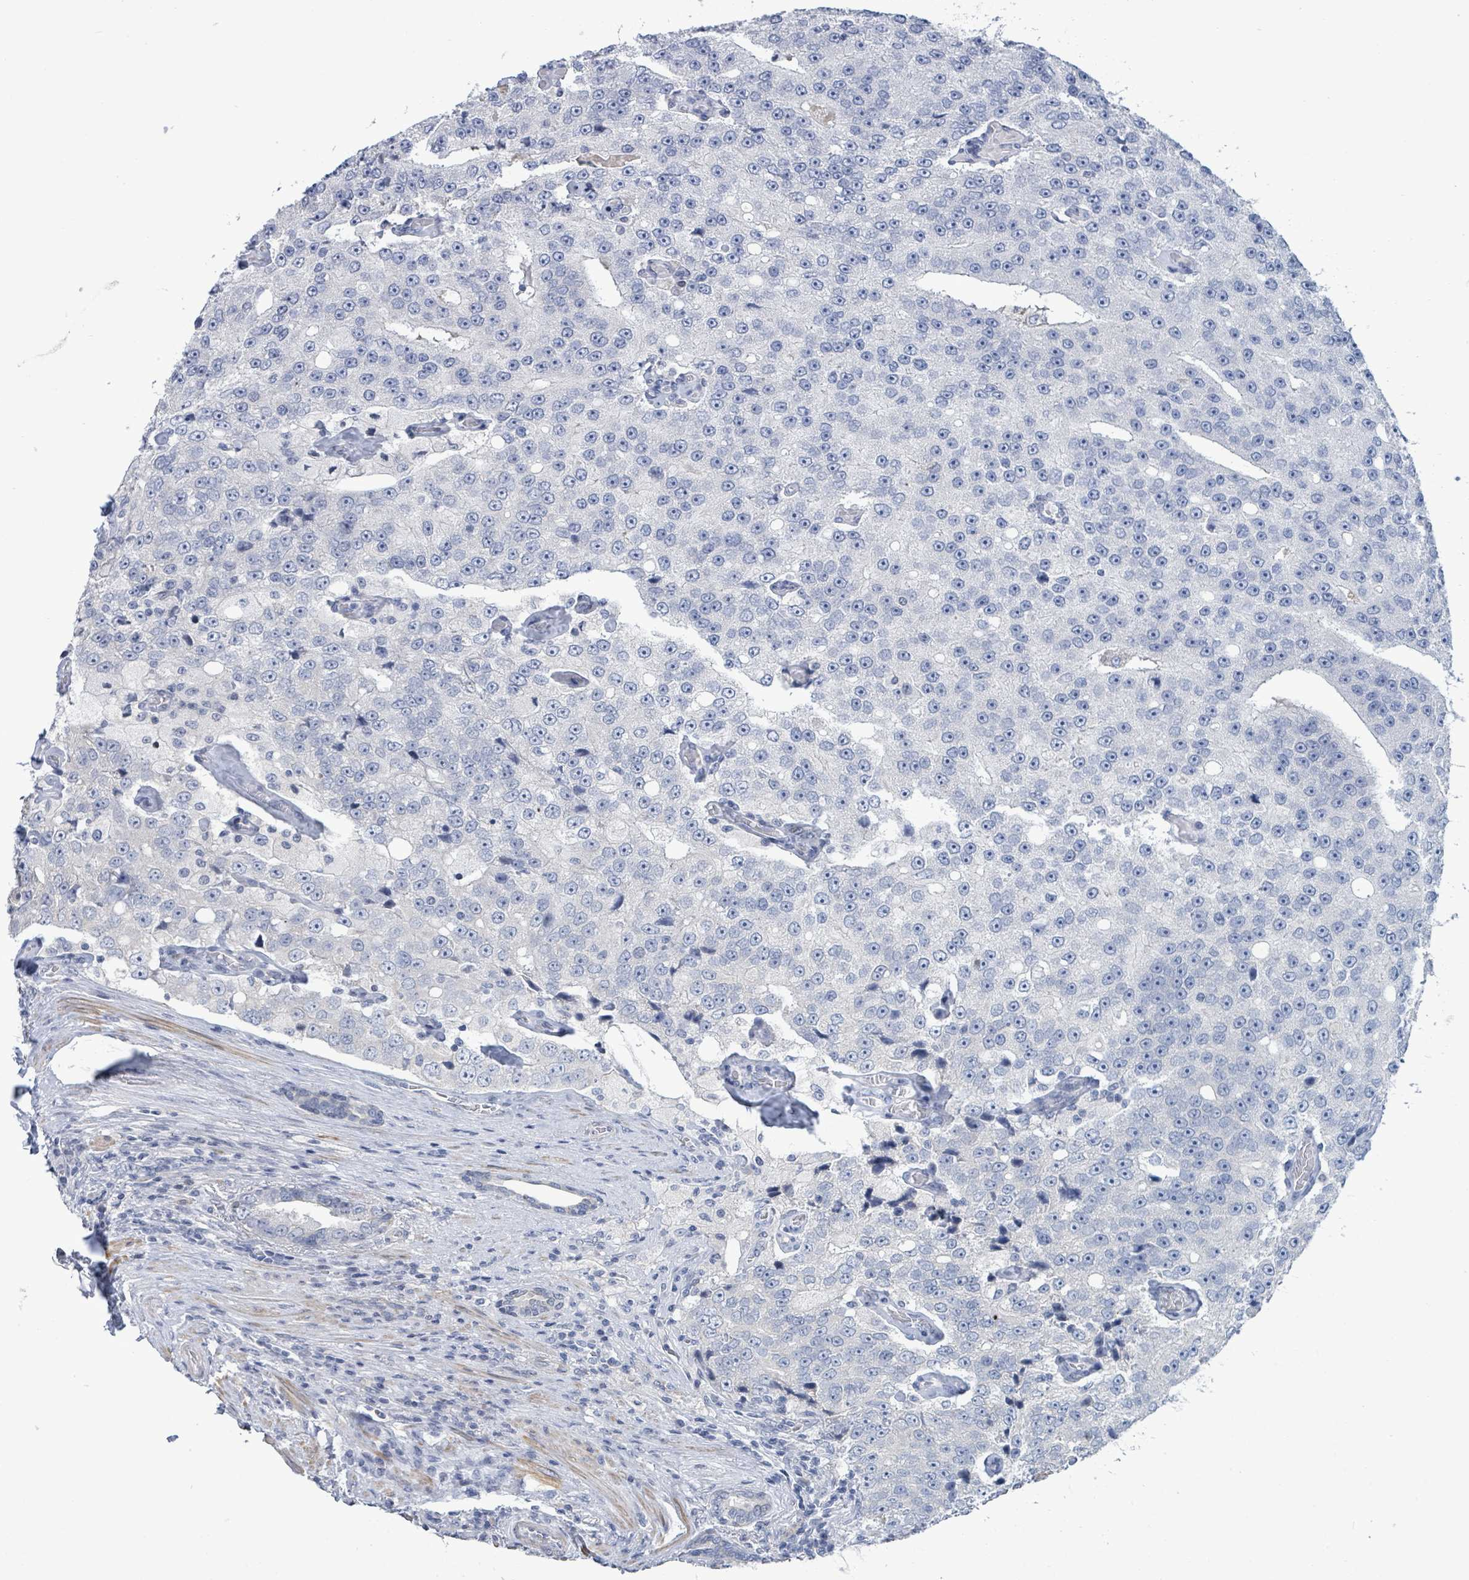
{"staining": {"intensity": "negative", "quantity": "none", "location": "none"}, "tissue": "prostate cancer", "cell_type": "Tumor cells", "image_type": "cancer", "snomed": [{"axis": "morphology", "description": "Adenocarcinoma, High grade"}, {"axis": "topography", "description": "Prostate"}], "caption": "IHC image of human prostate adenocarcinoma (high-grade) stained for a protein (brown), which shows no staining in tumor cells.", "gene": "NTN3", "patient": {"sex": "male", "age": 70}}